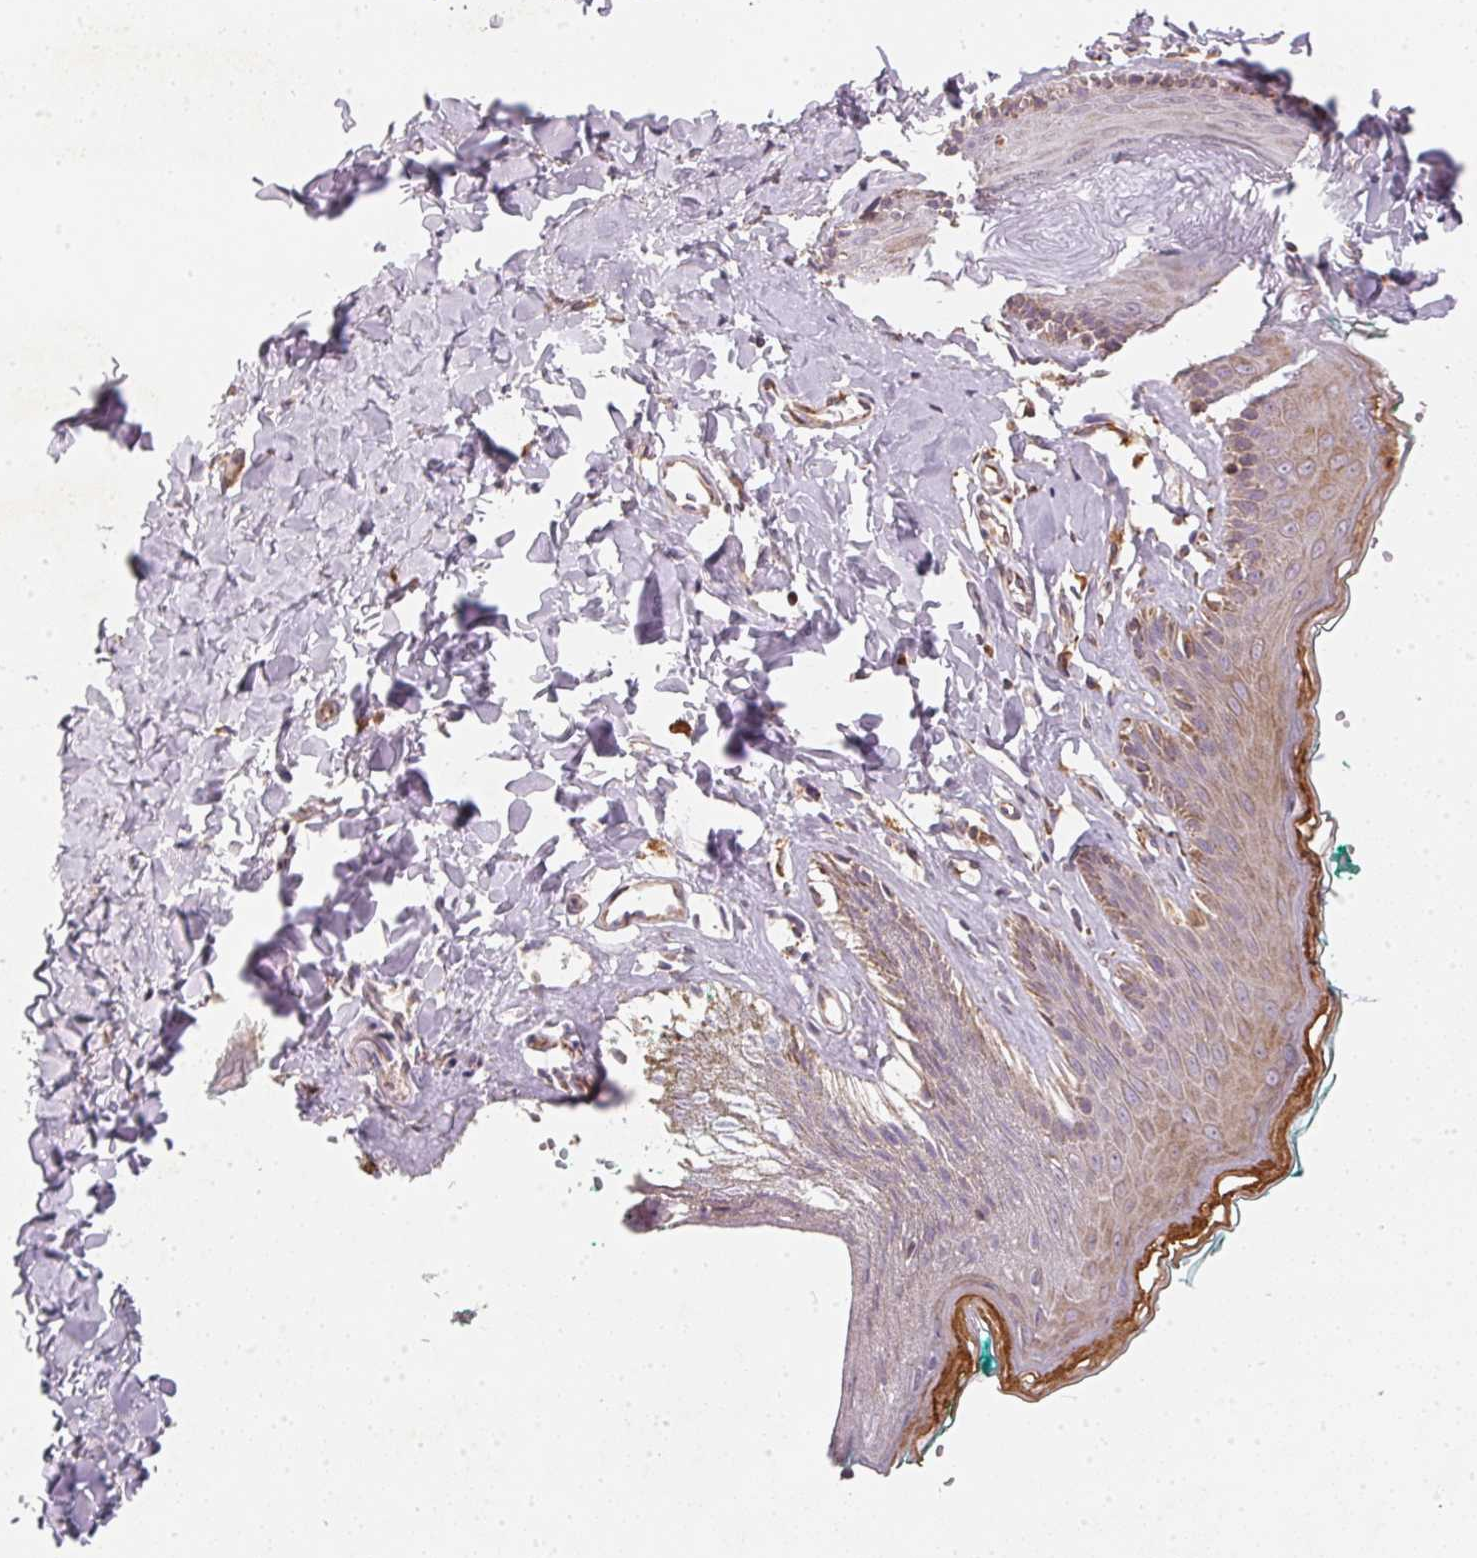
{"staining": {"intensity": "weak", "quantity": "<25%", "location": "cytoplasmic/membranous"}, "tissue": "skin", "cell_type": "Epidermal cells", "image_type": "normal", "snomed": [{"axis": "morphology", "description": "Normal tissue, NOS"}, {"axis": "topography", "description": "Vulva"}, {"axis": "topography", "description": "Peripheral nerve tissue"}], "caption": "This is an immunohistochemistry micrograph of benign human skin. There is no staining in epidermal cells.", "gene": "VWA5B2", "patient": {"sex": "female", "age": 66}}